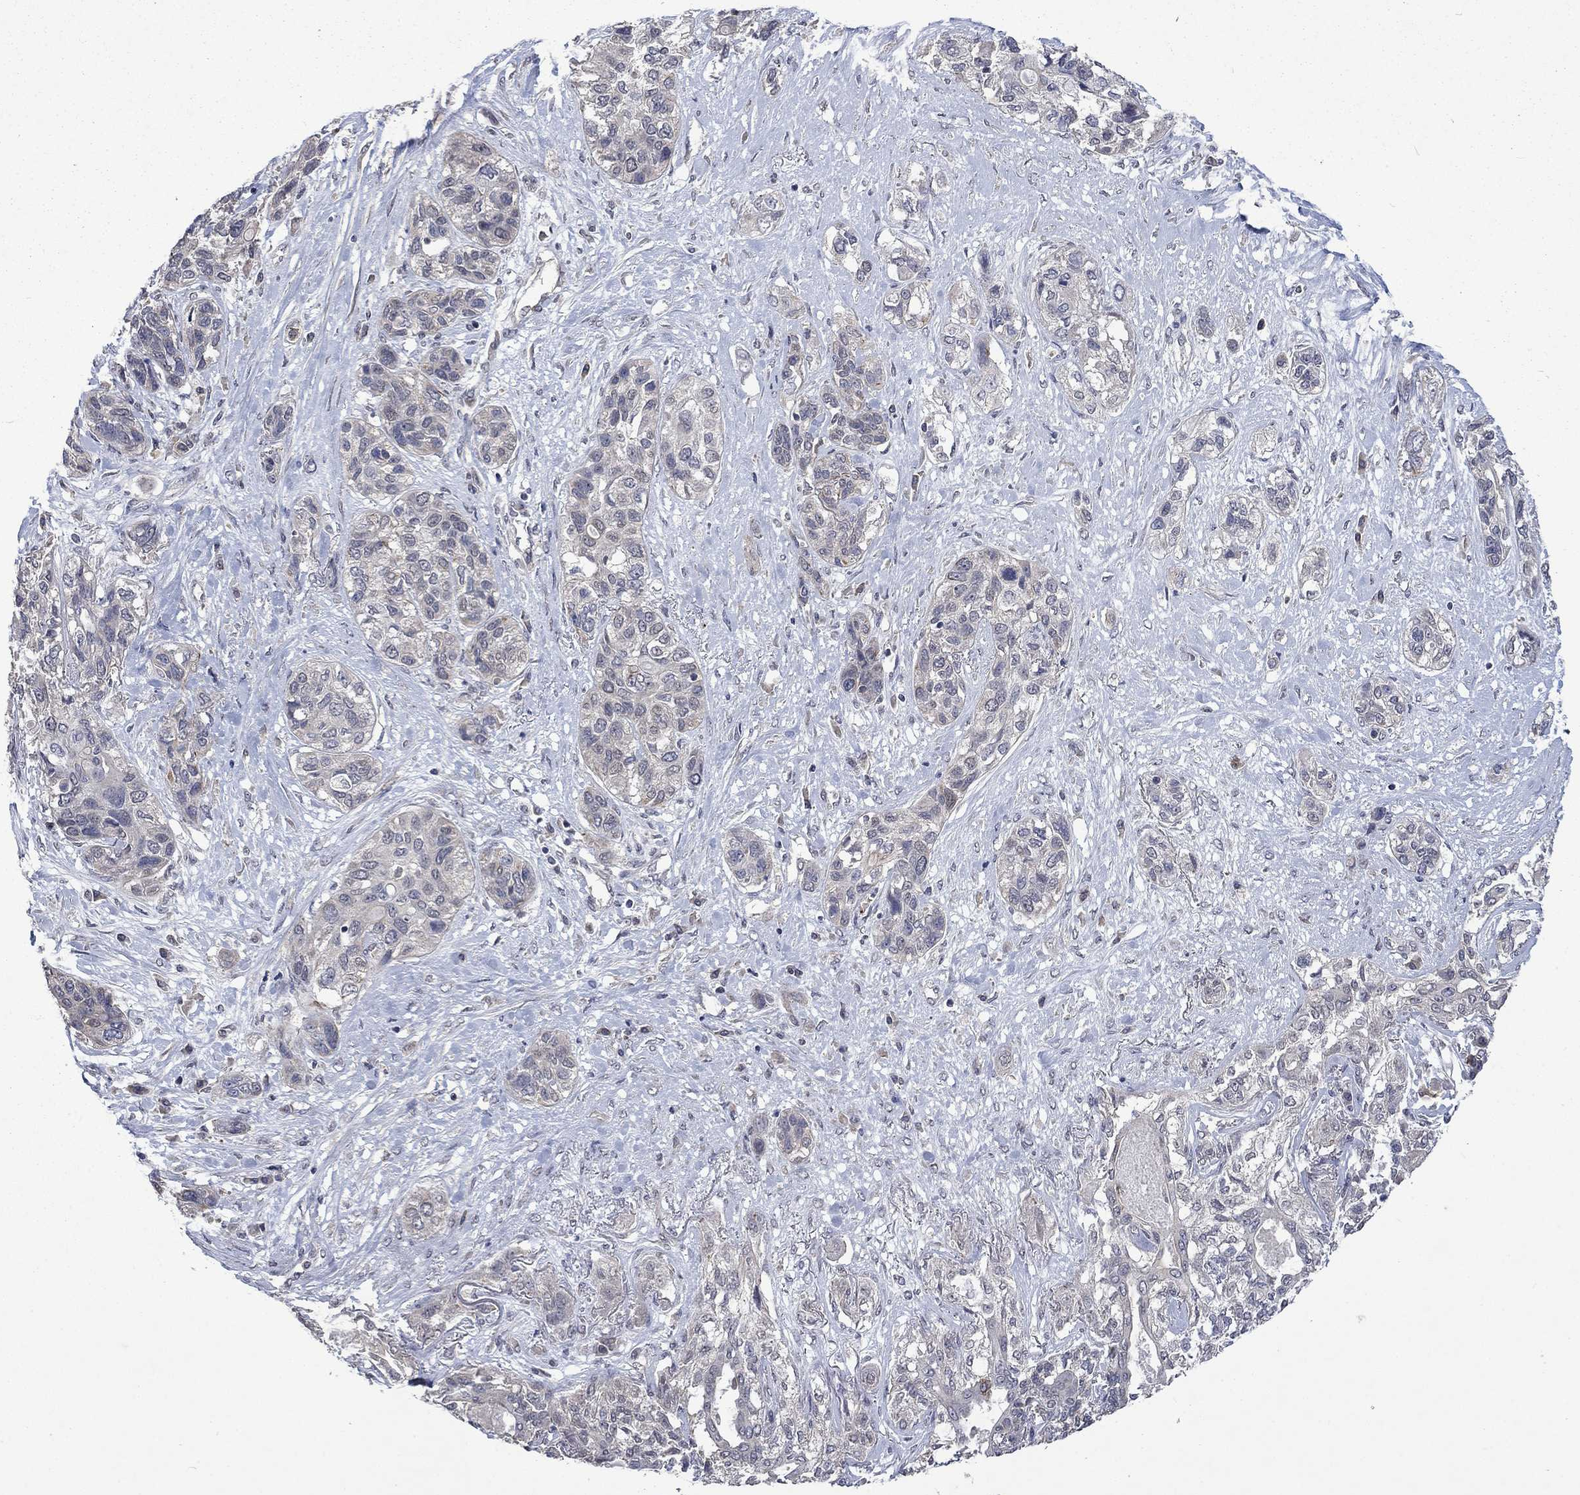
{"staining": {"intensity": "negative", "quantity": "none", "location": "none"}, "tissue": "lung cancer", "cell_type": "Tumor cells", "image_type": "cancer", "snomed": [{"axis": "morphology", "description": "Squamous cell carcinoma, NOS"}, {"axis": "topography", "description": "Lung"}], "caption": "This image is of lung squamous cell carcinoma stained with immunohistochemistry (IHC) to label a protein in brown with the nuclei are counter-stained blue. There is no staining in tumor cells.", "gene": "PPP1R9A", "patient": {"sex": "female", "age": 70}}